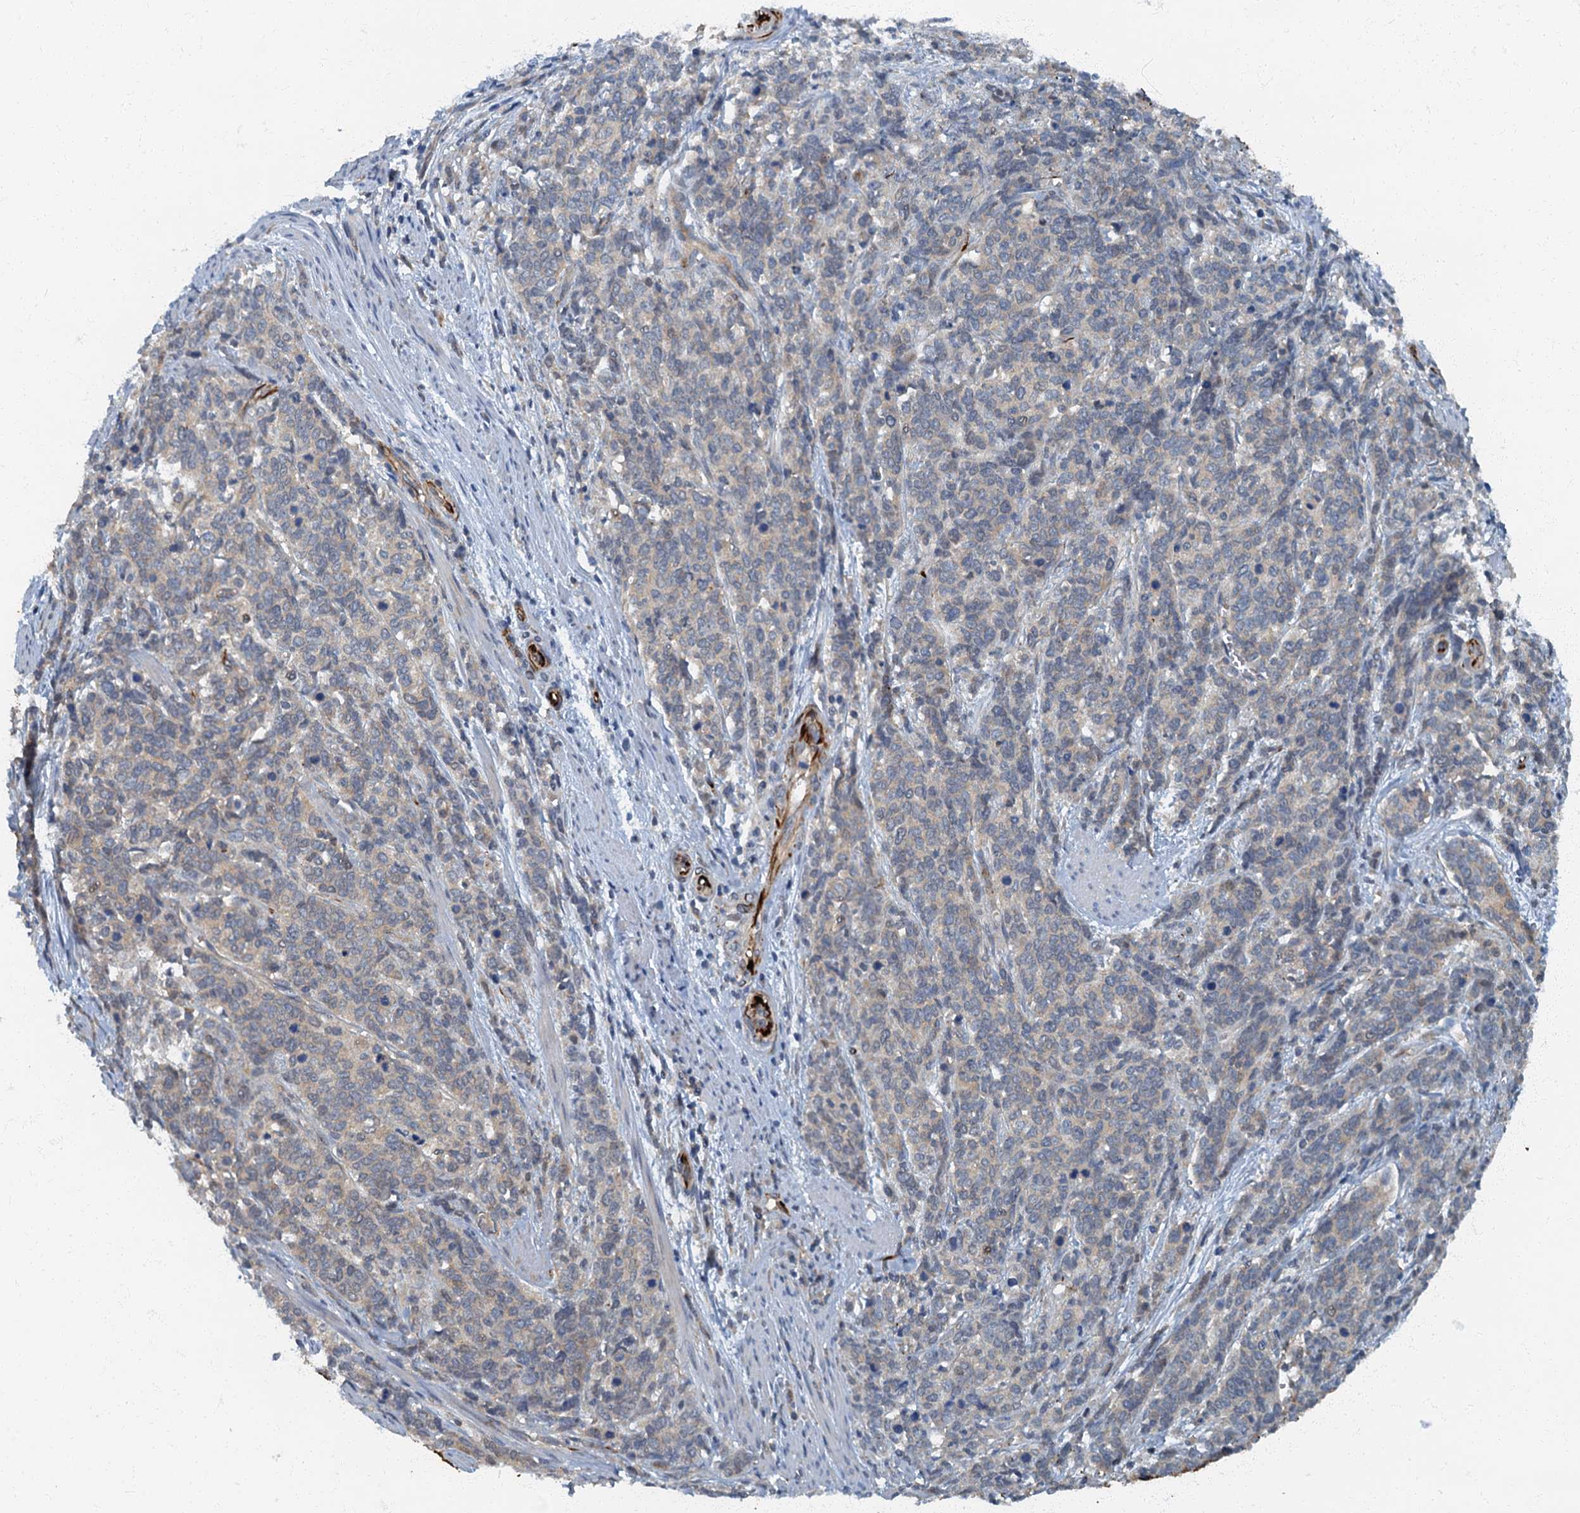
{"staining": {"intensity": "negative", "quantity": "none", "location": "none"}, "tissue": "cervical cancer", "cell_type": "Tumor cells", "image_type": "cancer", "snomed": [{"axis": "morphology", "description": "Squamous cell carcinoma, NOS"}, {"axis": "topography", "description": "Cervix"}], "caption": "Photomicrograph shows no significant protein positivity in tumor cells of cervical cancer.", "gene": "ARL11", "patient": {"sex": "female", "age": 60}}